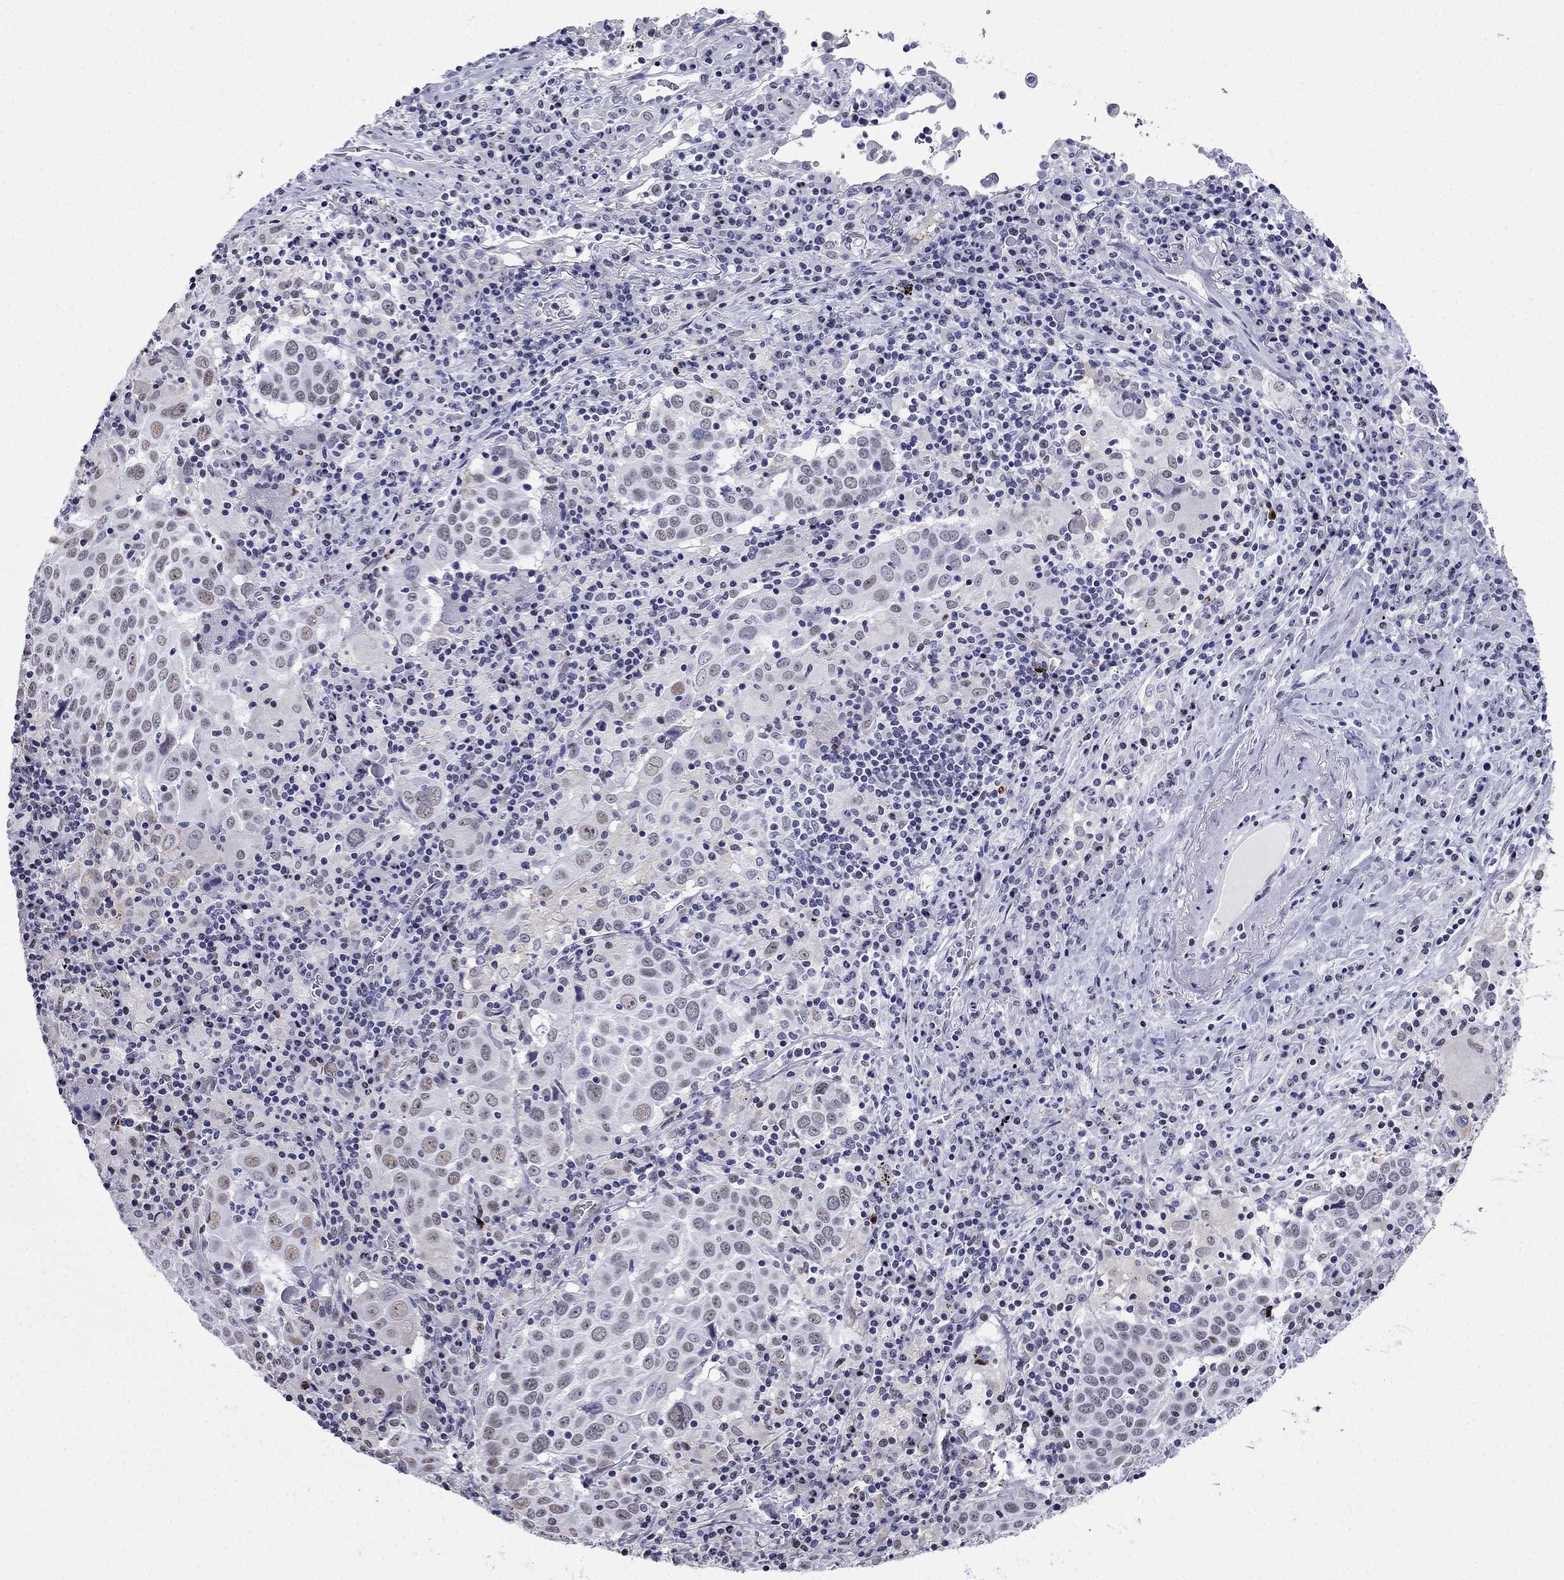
{"staining": {"intensity": "weak", "quantity": "25%-75%", "location": "nuclear"}, "tissue": "lung cancer", "cell_type": "Tumor cells", "image_type": "cancer", "snomed": [{"axis": "morphology", "description": "Squamous cell carcinoma, NOS"}, {"axis": "topography", "description": "Lung"}], "caption": "Immunohistochemistry (IHC) staining of lung squamous cell carcinoma, which demonstrates low levels of weak nuclear expression in approximately 25%-75% of tumor cells indicating weak nuclear protein expression. The staining was performed using DAB (3,3'-diaminobenzidine) (brown) for protein detection and nuclei were counterstained in hematoxylin (blue).", "gene": "PPM1G", "patient": {"sex": "male", "age": 57}}